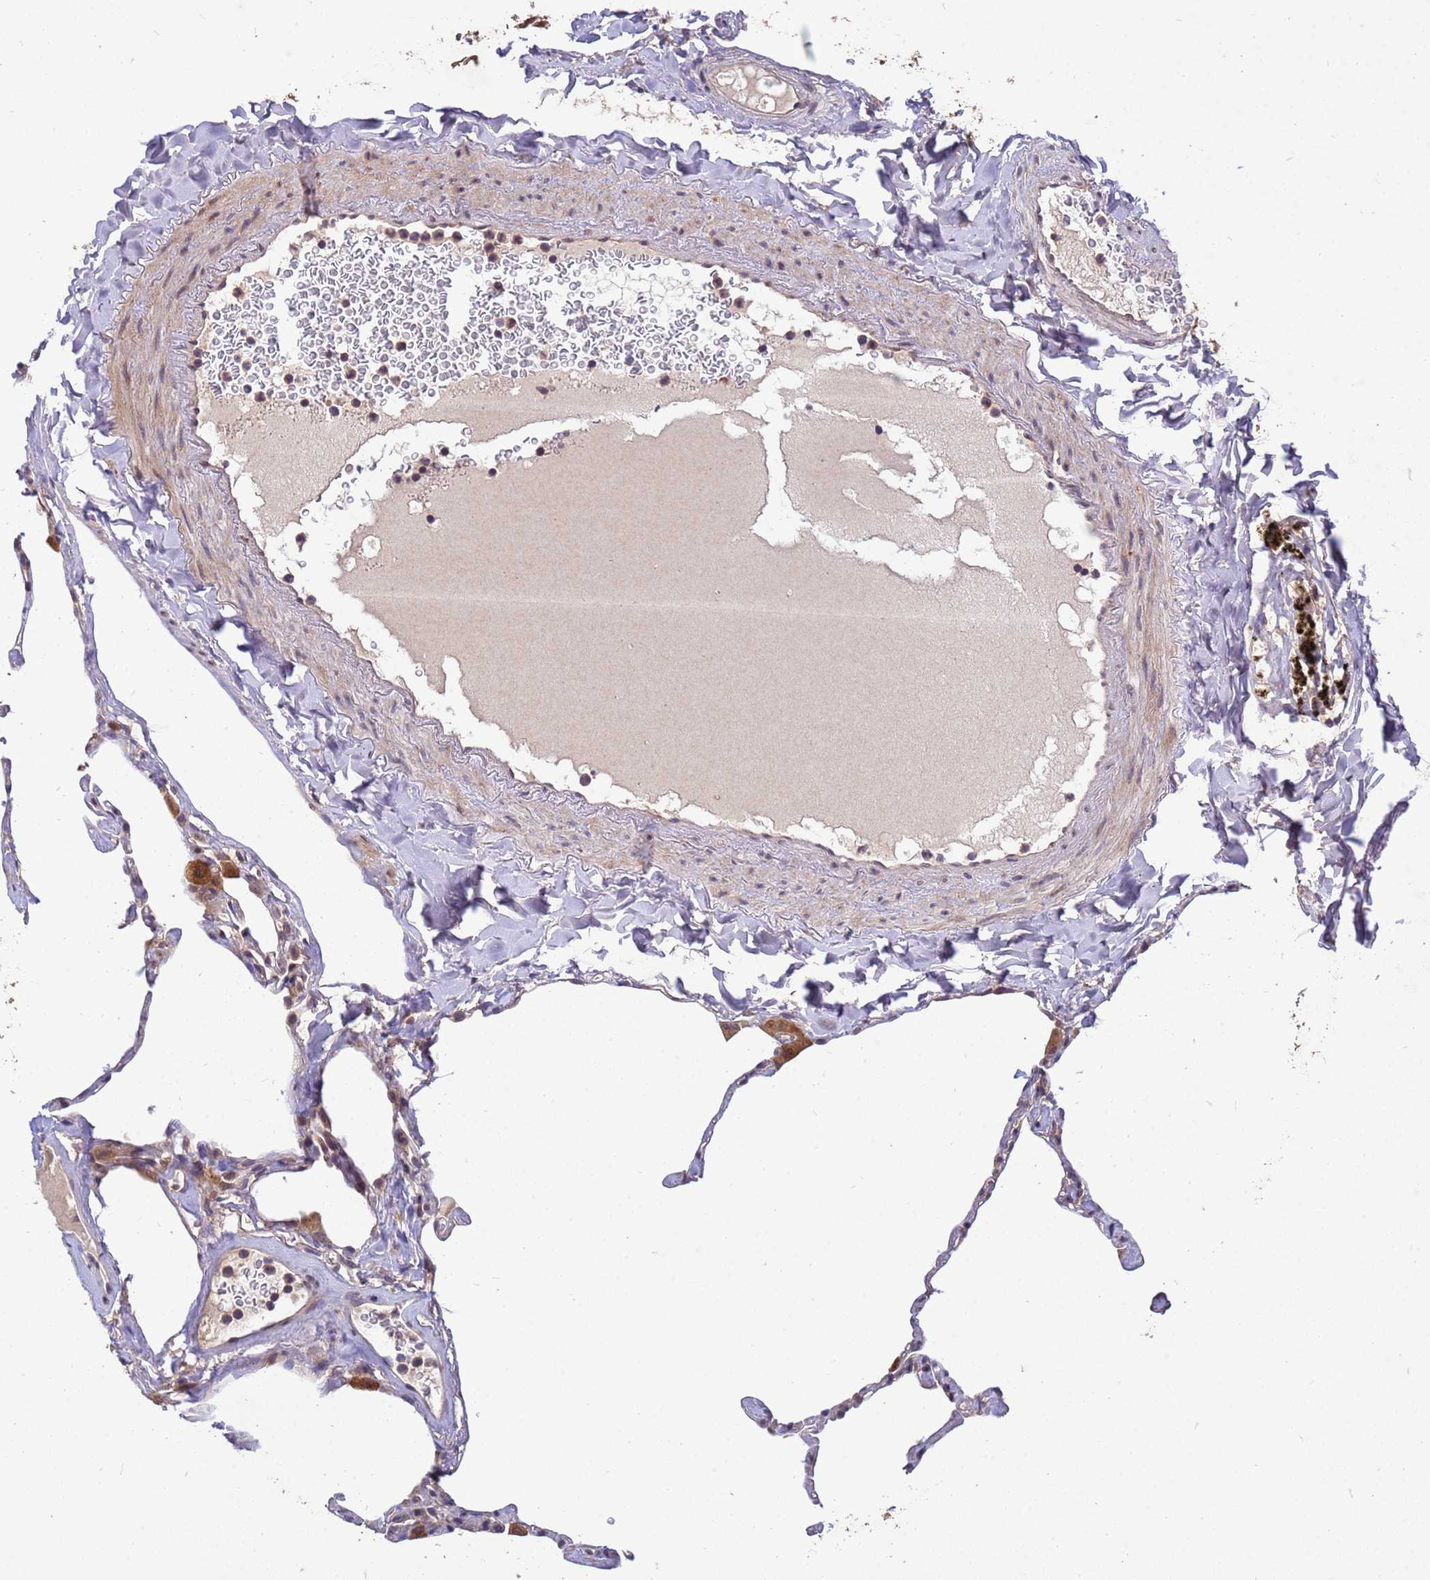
{"staining": {"intensity": "weak", "quantity": "<25%", "location": "cytoplasmic/membranous"}, "tissue": "lung", "cell_type": "Alveolar cells", "image_type": "normal", "snomed": [{"axis": "morphology", "description": "Normal tissue, NOS"}, {"axis": "topography", "description": "Lung"}], "caption": "DAB immunohistochemical staining of benign lung shows no significant expression in alveolar cells. (DAB immunohistochemistry with hematoxylin counter stain).", "gene": "PPP2CA", "patient": {"sex": "male", "age": 65}}